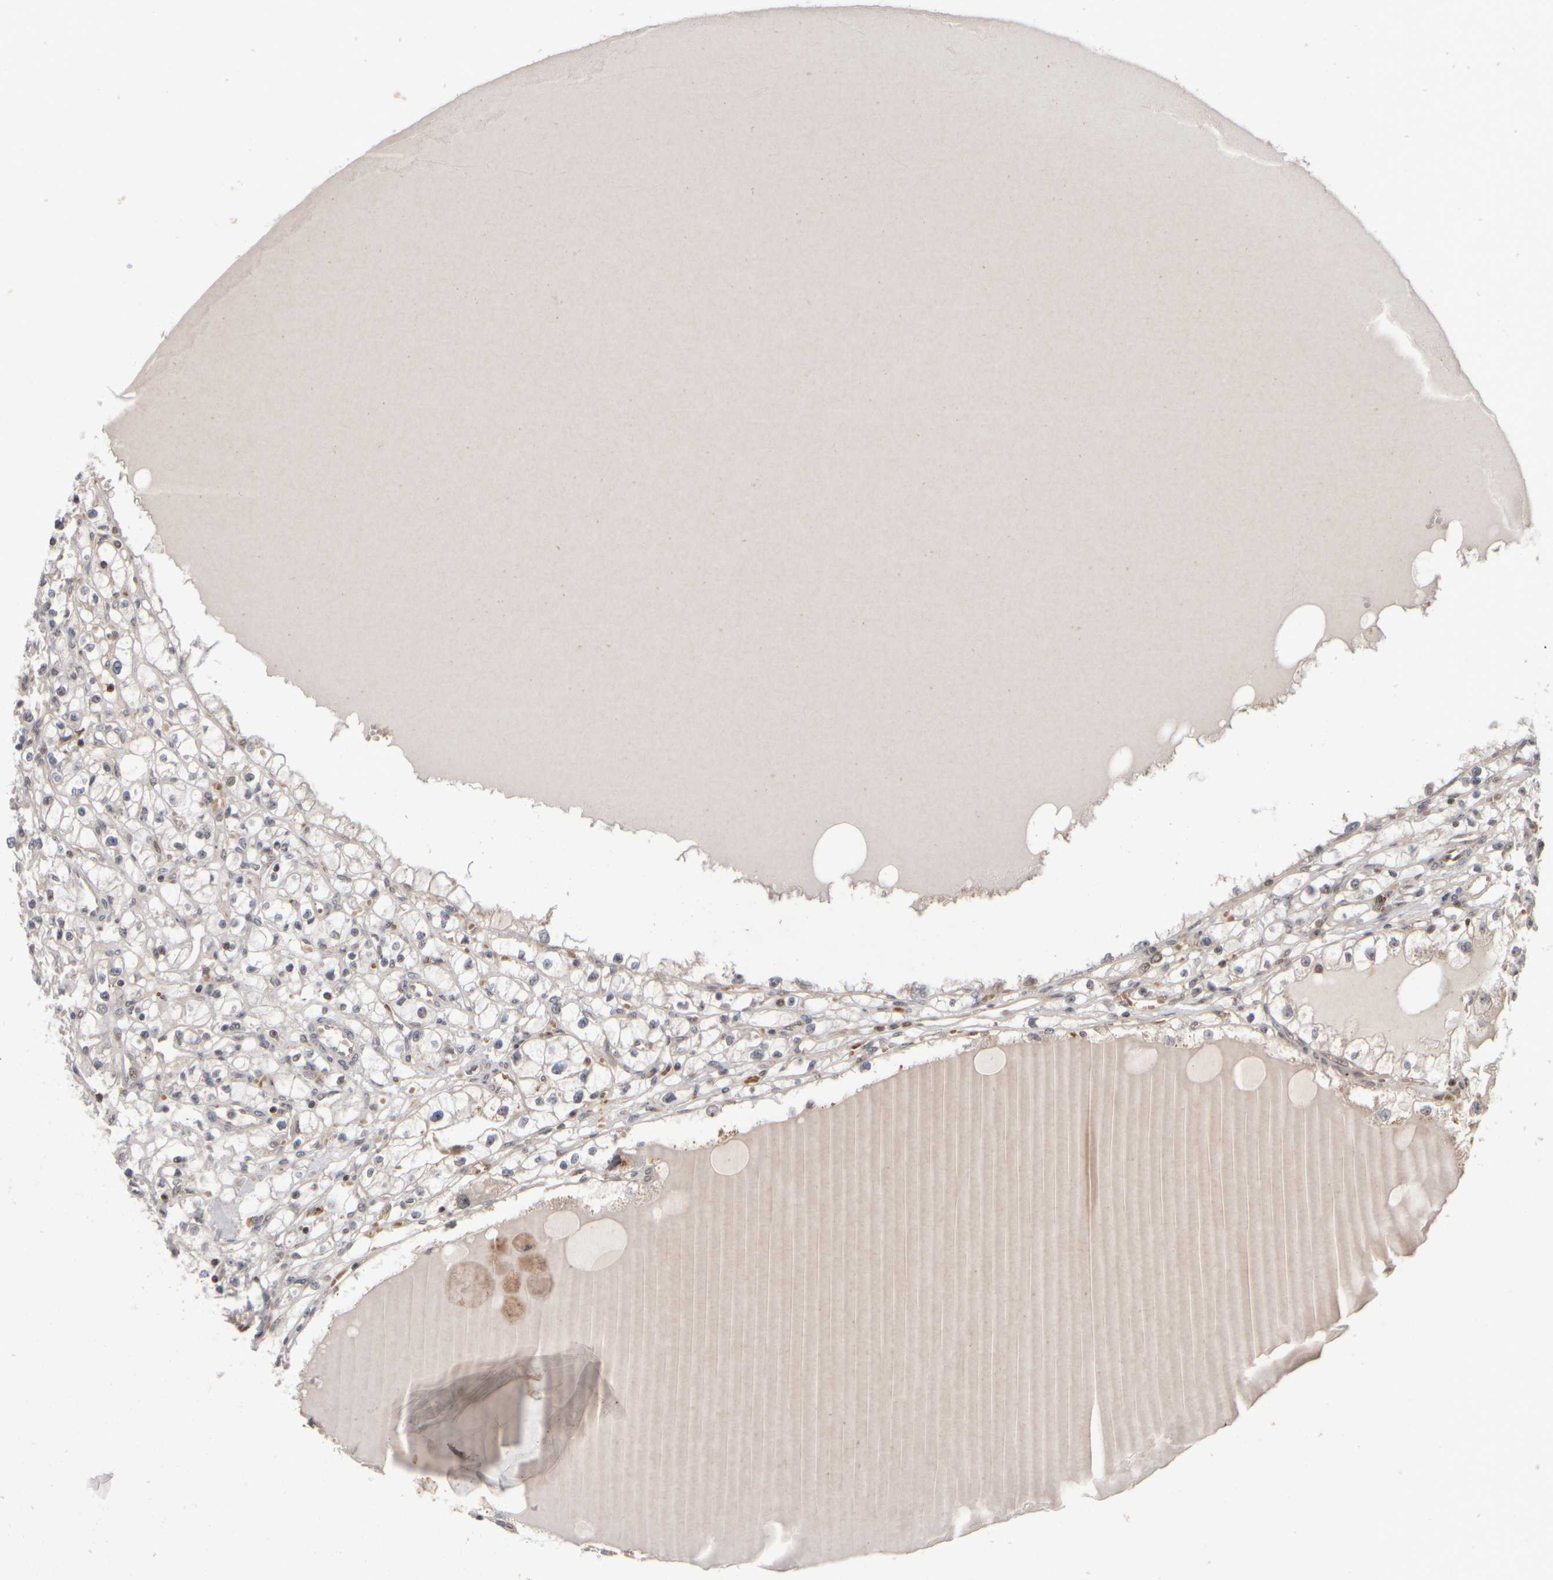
{"staining": {"intensity": "negative", "quantity": "none", "location": "none"}, "tissue": "renal cancer", "cell_type": "Tumor cells", "image_type": "cancer", "snomed": [{"axis": "morphology", "description": "Adenocarcinoma, NOS"}, {"axis": "topography", "description": "Kidney"}], "caption": "High magnification brightfield microscopy of renal cancer stained with DAB (3,3'-diaminobenzidine) (brown) and counterstained with hematoxylin (blue): tumor cells show no significant positivity. The staining was performed using DAB to visualize the protein expression in brown, while the nuclei were stained in blue with hematoxylin (Magnification: 20x).", "gene": "ABHD11", "patient": {"sex": "male", "age": 56}}